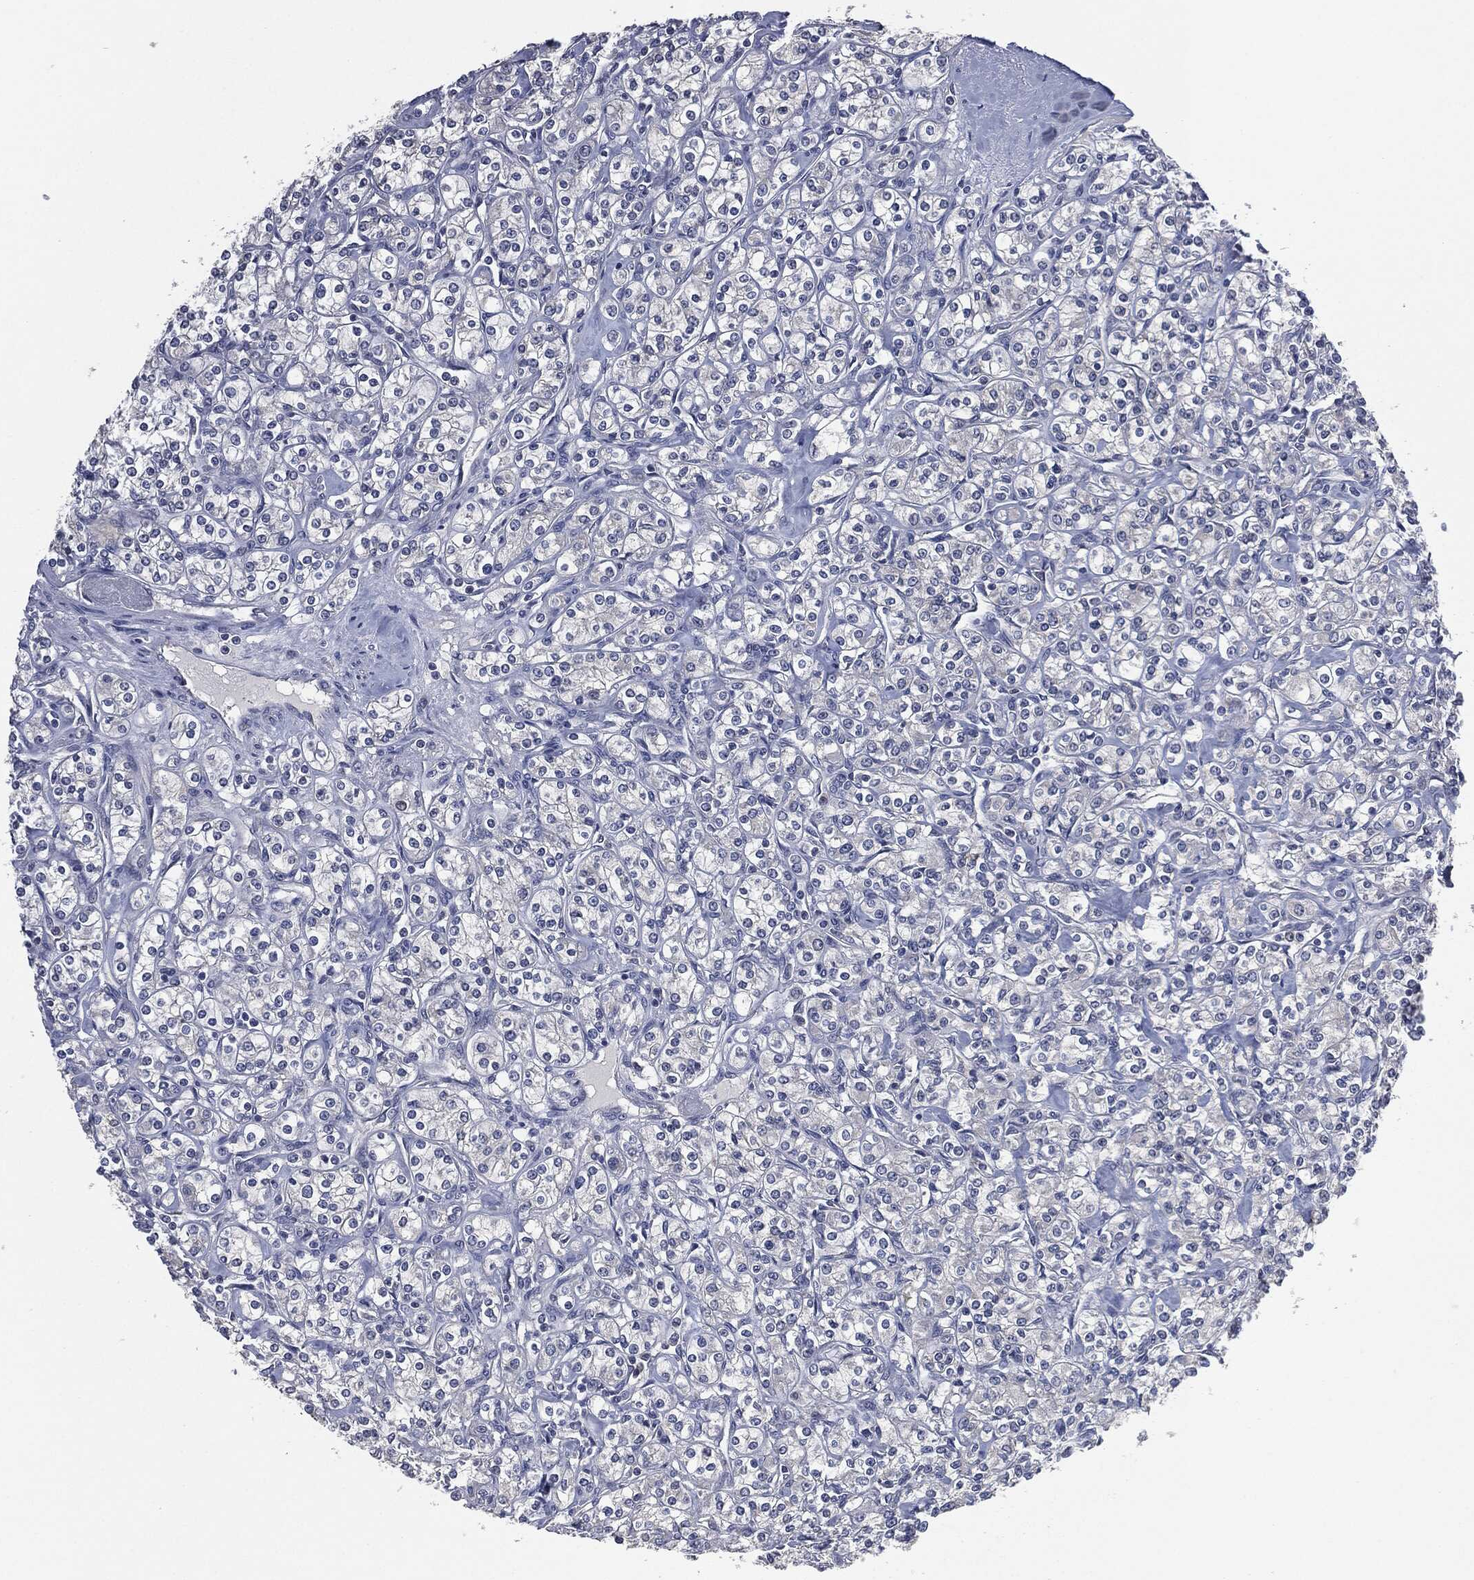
{"staining": {"intensity": "negative", "quantity": "none", "location": "none"}, "tissue": "renal cancer", "cell_type": "Tumor cells", "image_type": "cancer", "snomed": [{"axis": "morphology", "description": "Adenocarcinoma, NOS"}, {"axis": "topography", "description": "Kidney"}], "caption": "The immunohistochemistry (IHC) image has no significant staining in tumor cells of renal cancer tissue.", "gene": "IL1RN", "patient": {"sex": "male", "age": 77}}